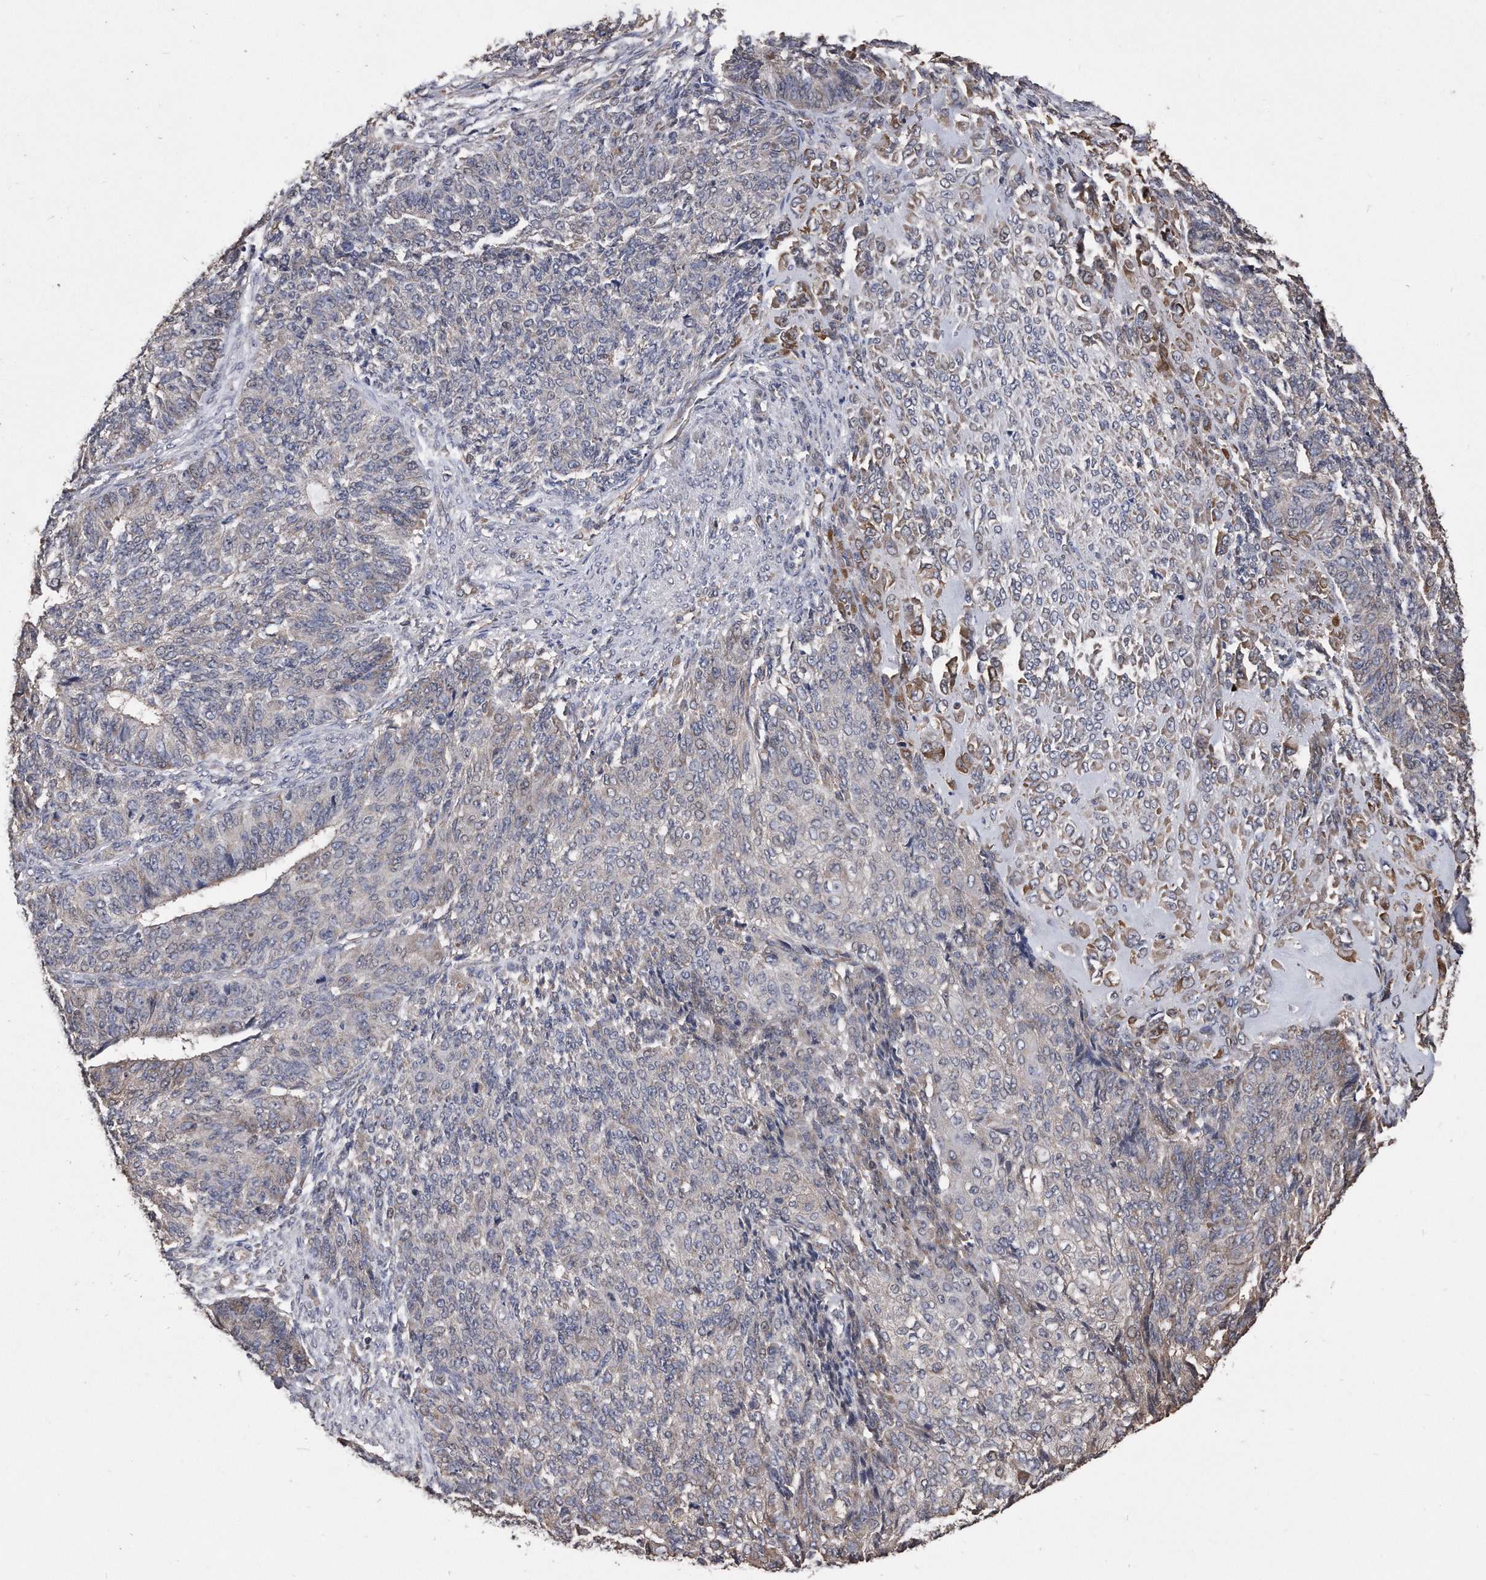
{"staining": {"intensity": "weak", "quantity": "<25%", "location": "cytoplasmic/membranous"}, "tissue": "endometrial cancer", "cell_type": "Tumor cells", "image_type": "cancer", "snomed": [{"axis": "morphology", "description": "Adenocarcinoma, NOS"}, {"axis": "topography", "description": "Endometrium"}], "caption": "The histopathology image reveals no staining of tumor cells in adenocarcinoma (endometrial). (DAB (3,3'-diaminobenzidine) immunohistochemistry with hematoxylin counter stain).", "gene": "IL20RA", "patient": {"sex": "female", "age": 32}}